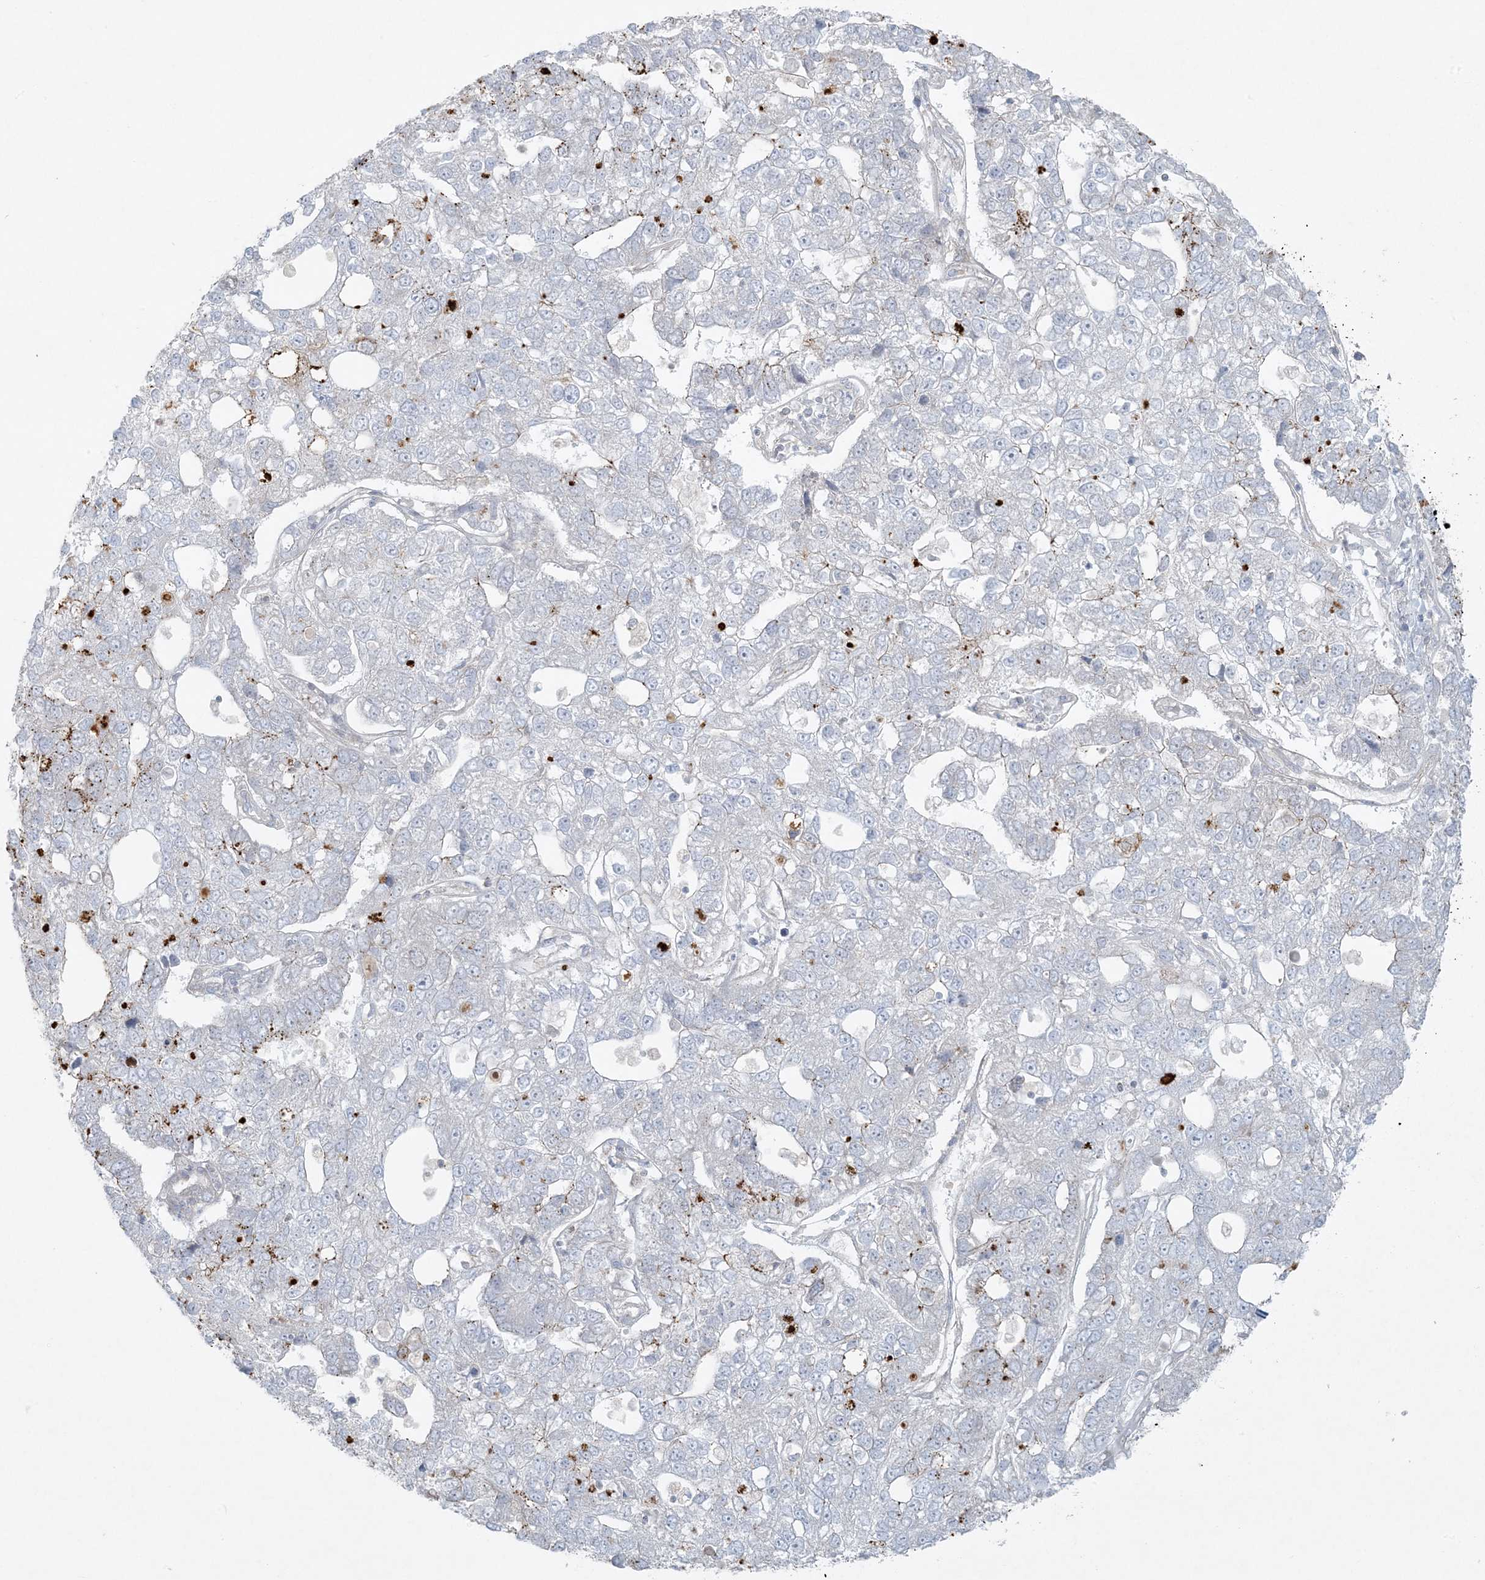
{"staining": {"intensity": "negative", "quantity": "none", "location": "none"}, "tissue": "pancreatic cancer", "cell_type": "Tumor cells", "image_type": "cancer", "snomed": [{"axis": "morphology", "description": "Adenocarcinoma, NOS"}, {"axis": "topography", "description": "Pancreas"}], "caption": "Immunohistochemical staining of adenocarcinoma (pancreatic) shows no significant staining in tumor cells.", "gene": "PIK3R4", "patient": {"sex": "female", "age": 61}}